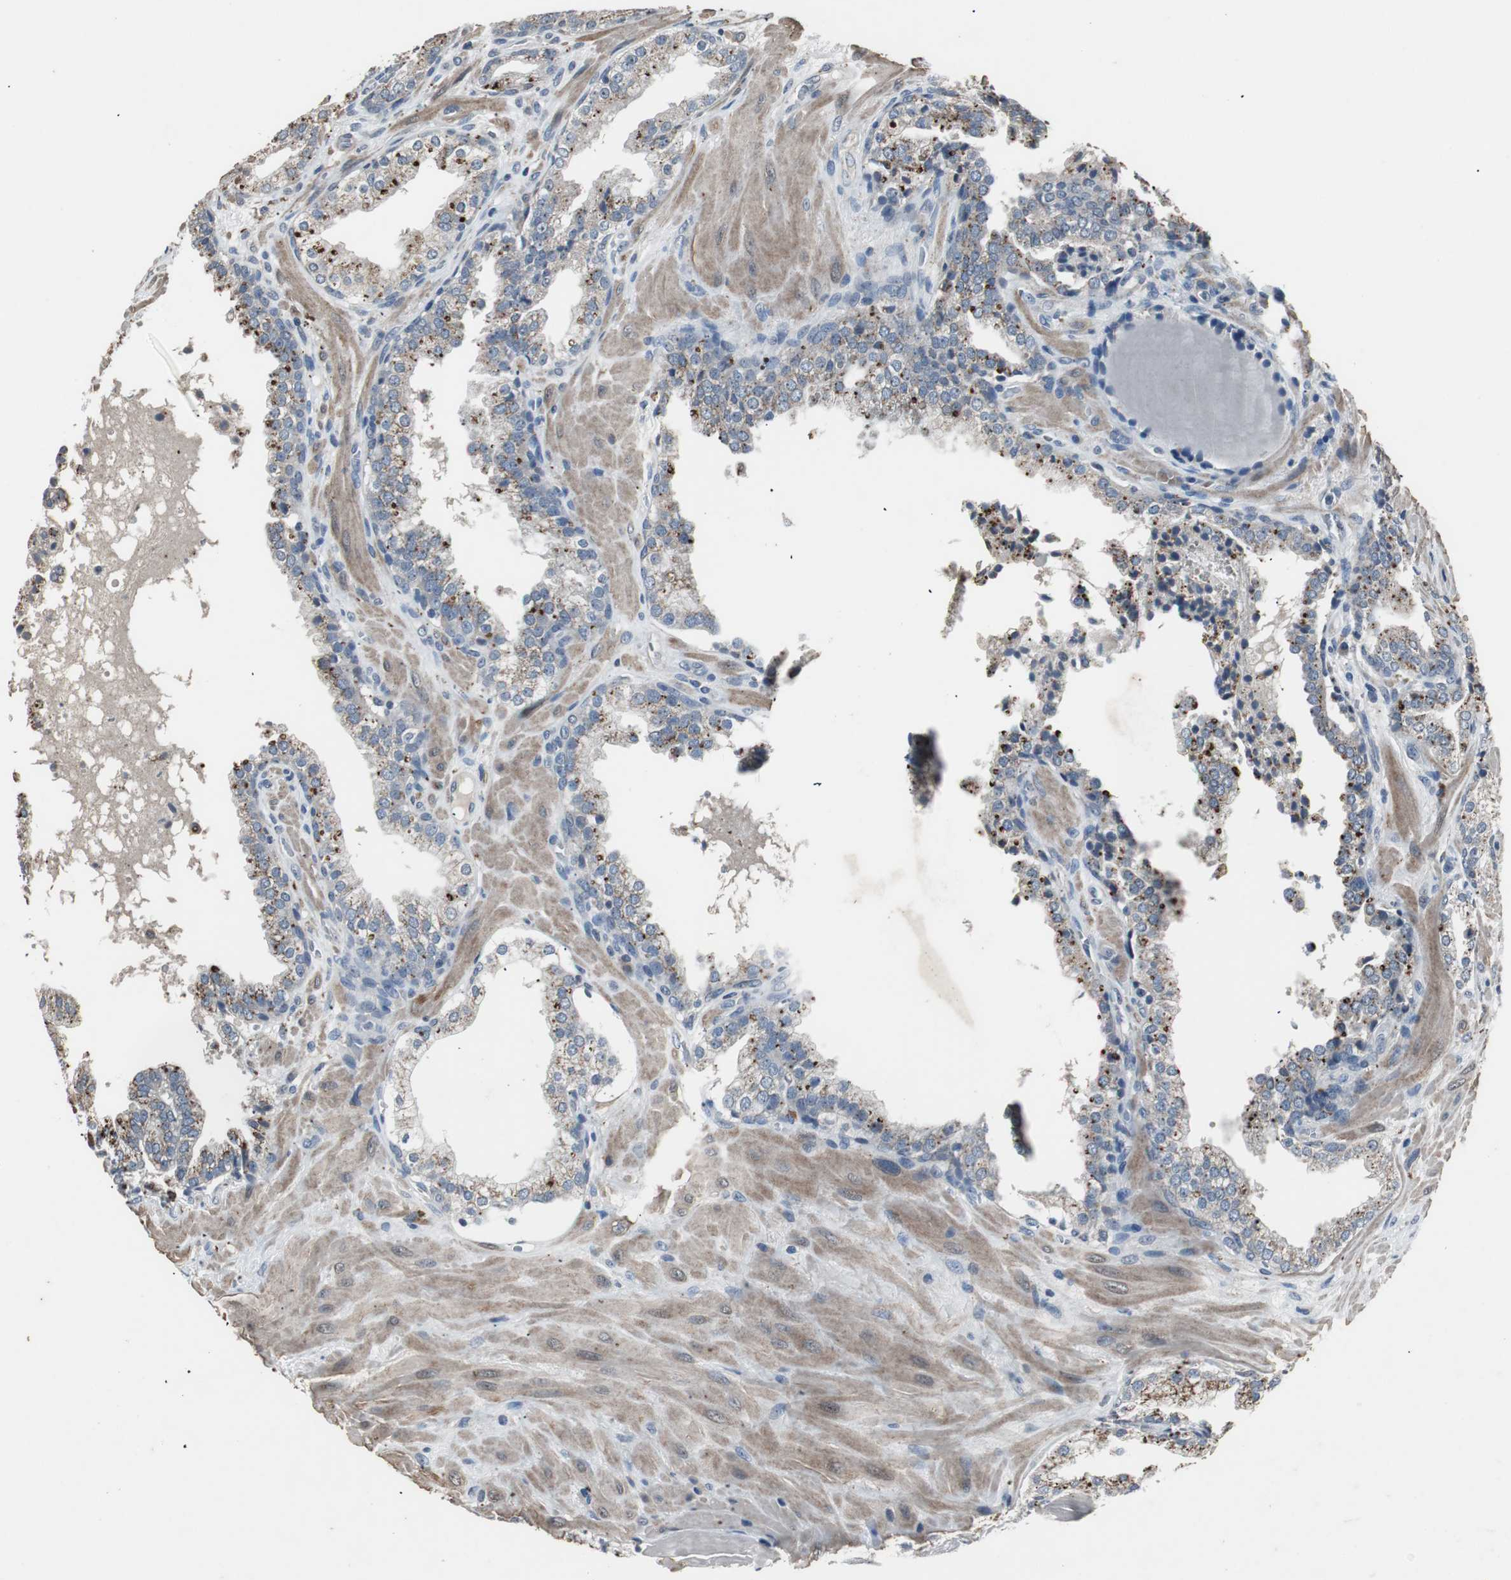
{"staining": {"intensity": "strong", "quantity": "25%-75%", "location": "cytoplasmic/membranous"}, "tissue": "prostate cancer", "cell_type": "Tumor cells", "image_type": "cancer", "snomed": [{"axis": "morphology", "description": "Adenocarcinoma, High grade"}, {"axis": "topography", "description": "Prostate"}], "caption": "The photomicrograph demonstrates a brown stain indicating the presence of a protein in the cytoplasmic/membranous of tumor cells in adenocarcinoma (high-grade) (prostate).", "gene": "PCYT1B", "patient": {"sex": "male", "age": 68}}